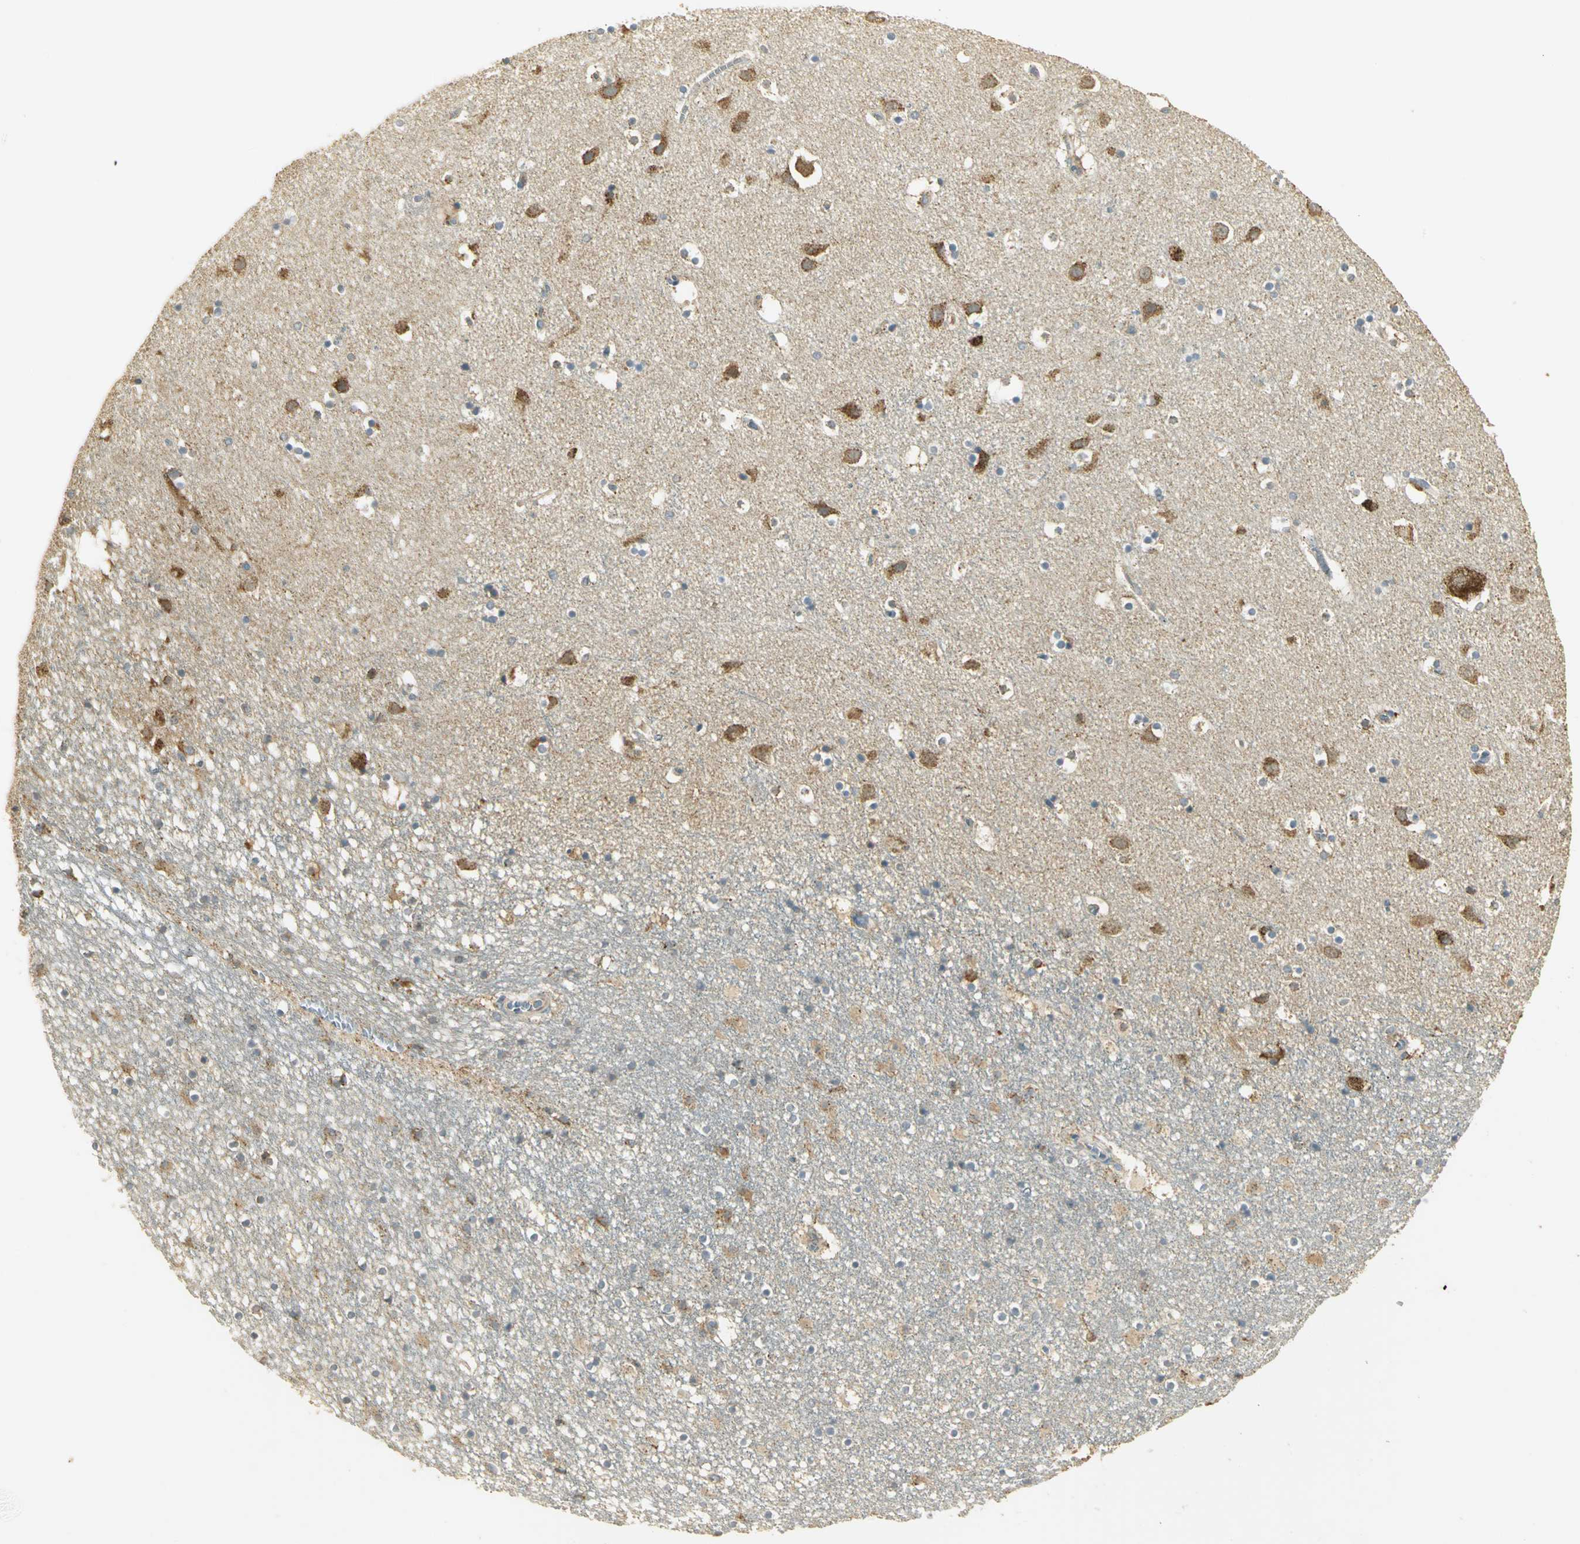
{"staining": {"intensity": "moderate", "quantity": "<25%", "location": "cytoplasmic/membranous"}, "tissue": "caudate", "cell_type": "Glial cells", "image_type": "normal", "snomed": [{"axis": "morphology", "description": "Normal tissue, NOS"}, {"axis": "topography", "description": "Lateral ventricle wall"}], "caption": "Caudate stained with immunohistochemistry shows moderate cytoplasmic/membranous expression in about <25% of glial cells.", "gene": "RARS1", "patient": {"sex": "male", "age": 45}}